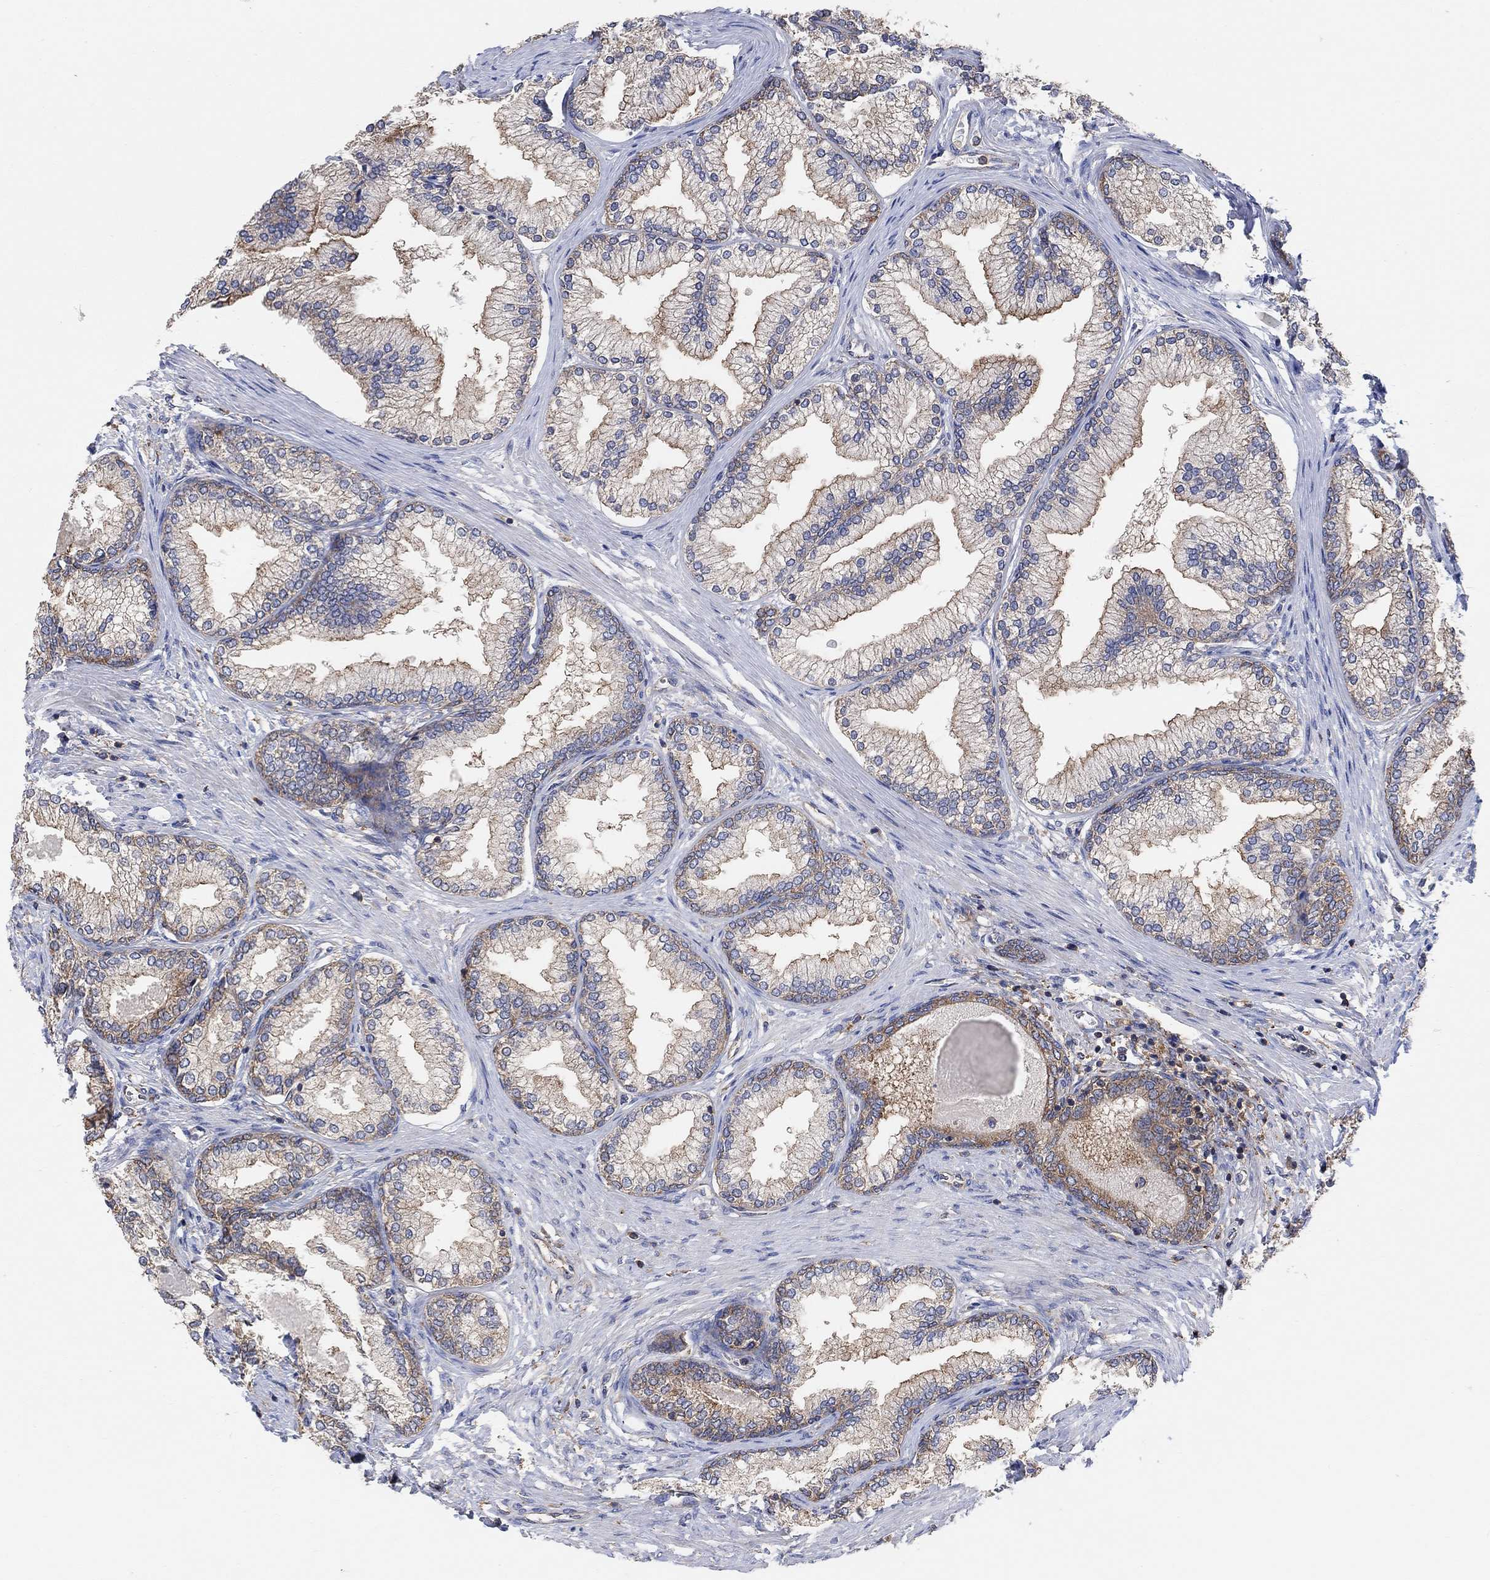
{"staining": {"intensity": "moderate", "quantity": "25%-75%", "location": "cytoplasmic/membranous"}, "tissue": "prostate", "cell_type": "Glandular cells", "image_type": "normal", "snomed": [{"axis": "morphology", "description": "Normal tissue, NOS"}, {"axis": "topography", "description": "Prostate"}], "caption": "Human prostate stained with a protein marker displays moderate staining in glandular cells.", "gene": "BLOC1S3", "patient": {"sex": "male", "age": 72}}